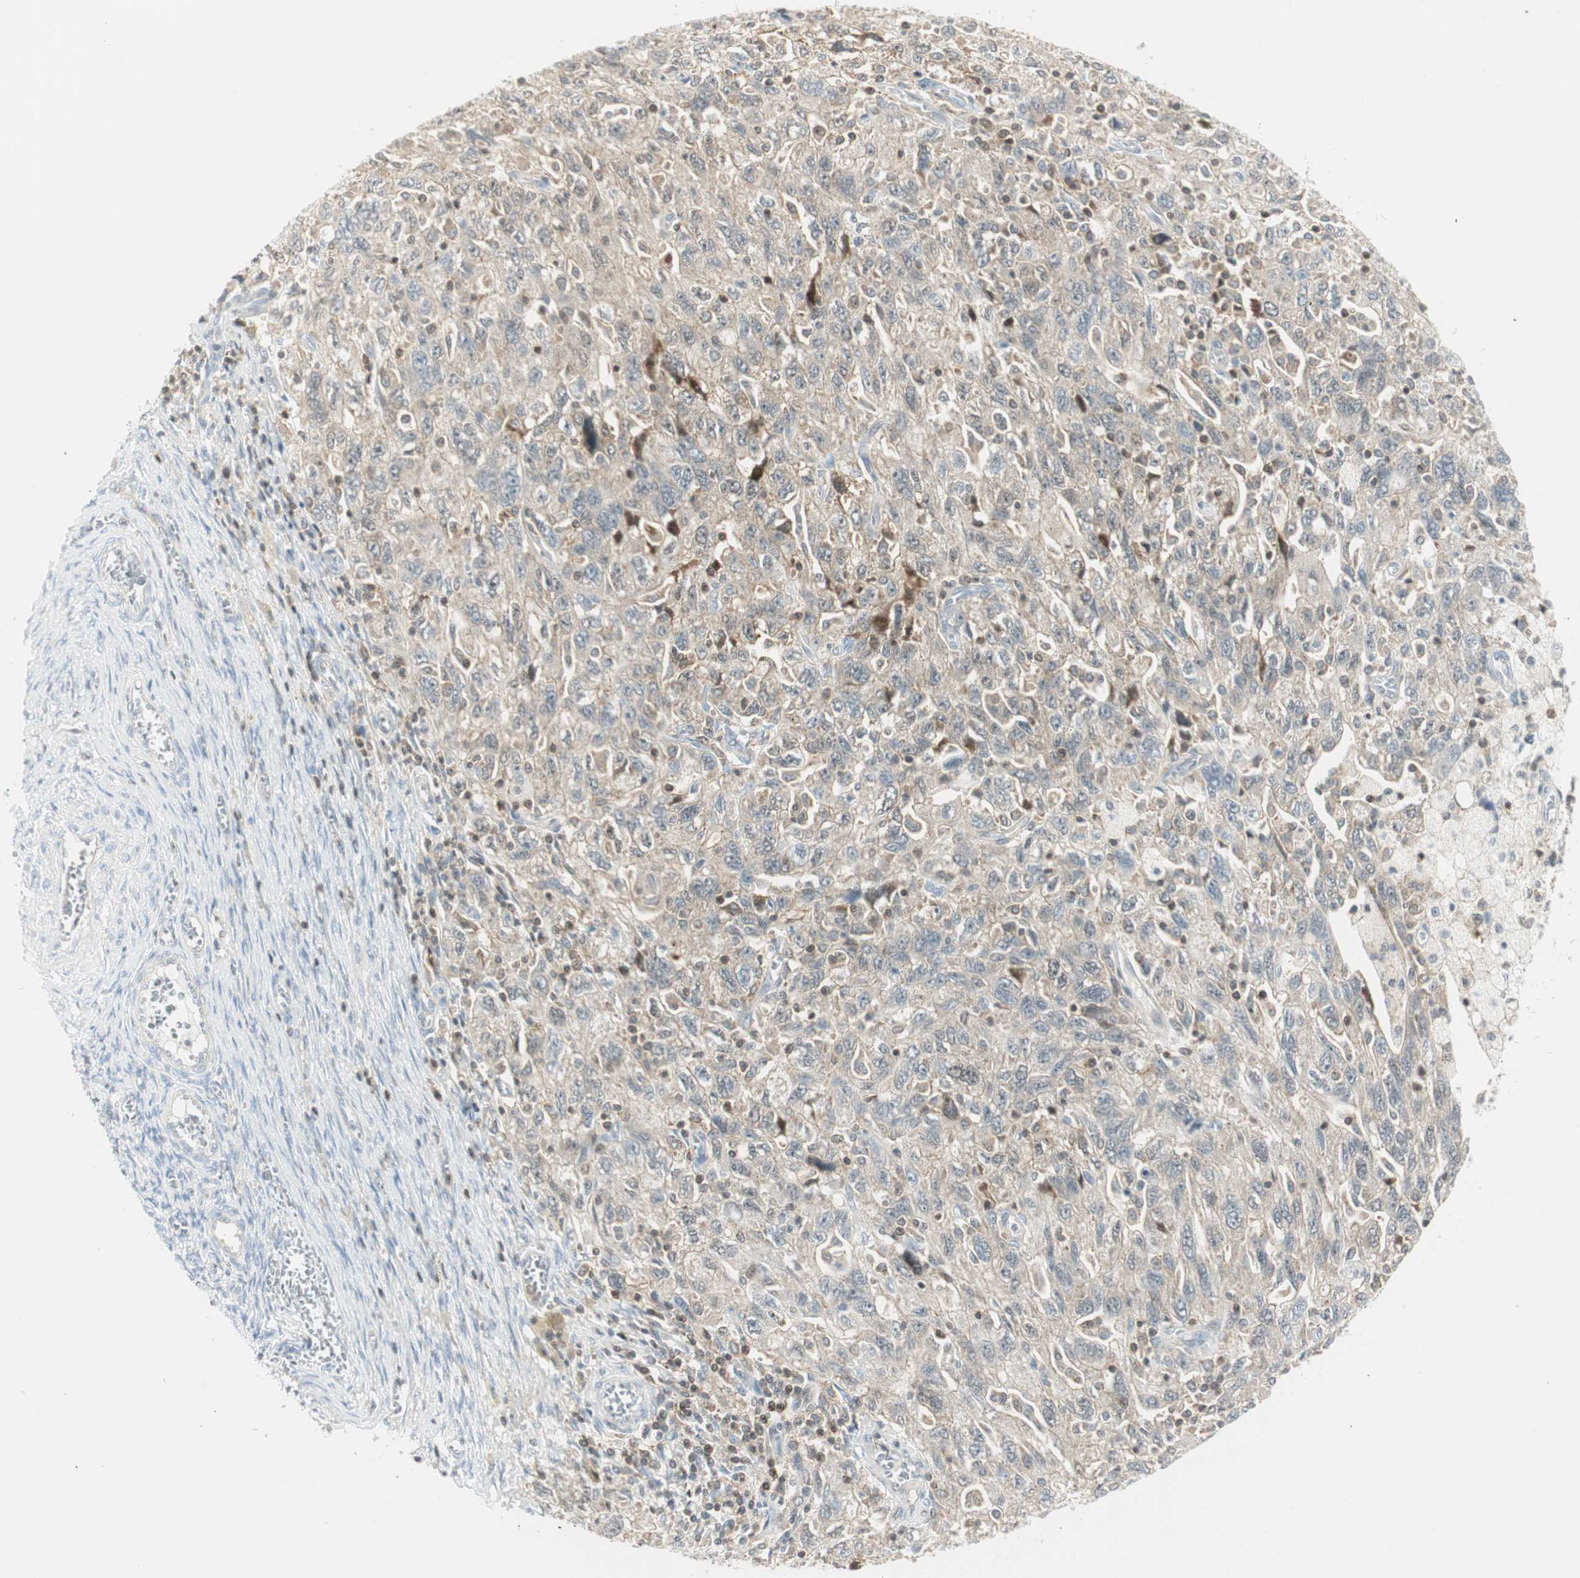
{"staining": {"intensity": "negative", "quantity": "none", "location": "none"}, "tissue": "ovarian cancer", "cell_type": "Tumor cells", "image_type": "cancer", "snomed": [{"axis": "morphology", "description": "Carcinoma, NOS"}, {"axis": "morphology", "description": "Cystadenocarcinoma, serous, NOS"}, {"axis": "topography", "description": "Ovary"}], "caption": "High magnification brightfield microscopy of ovarian cancer stained with DAB (3,3'-diaminobenzidine) (brown) and counterstained with hematoxylin (blue): tumor cells show no significant staining.", "gene": "PPP1CA", "patient": {"sex": "female", "age": 69}}